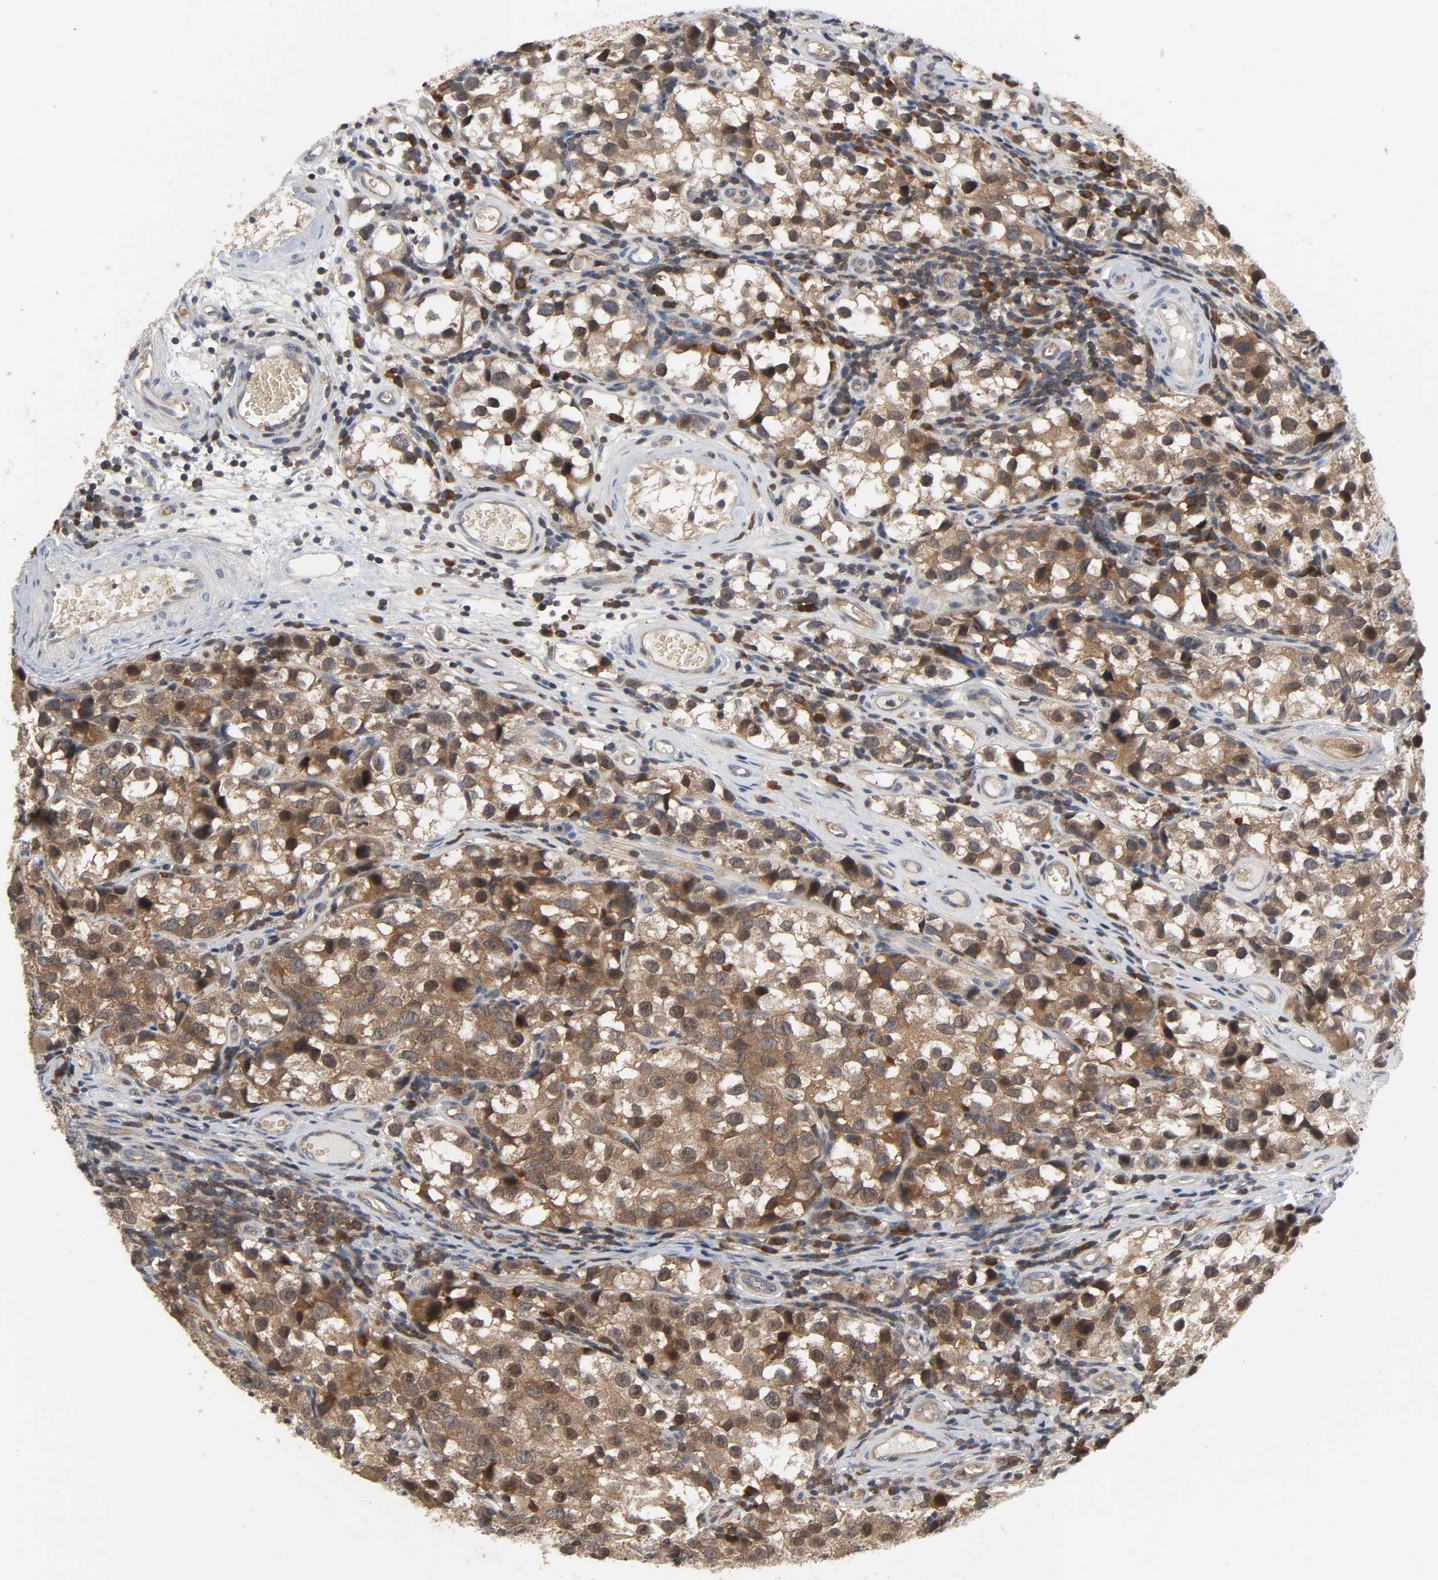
{"staining": {"intensity": "strong", "quantity": ">75%", "location": "cytoplasmic/membranous,nuclear"}, "tissue": "testis cancer", "cell_type": "Tumor cells", "image_type": "cancer", "snomed": [{"axis": "morphology", "description": "Seminoma, NOS"}, {"axis": "topography", "description": "Testis"}], "caption": "This is an image of immunohistochemistry staining of seminoma (testis), which shows strong staining in the cytoplasmic/membranous and nuclear of tumor cells.", "gene": "PLEKHA2", "patient": {"sex": "male", "age": 39}}